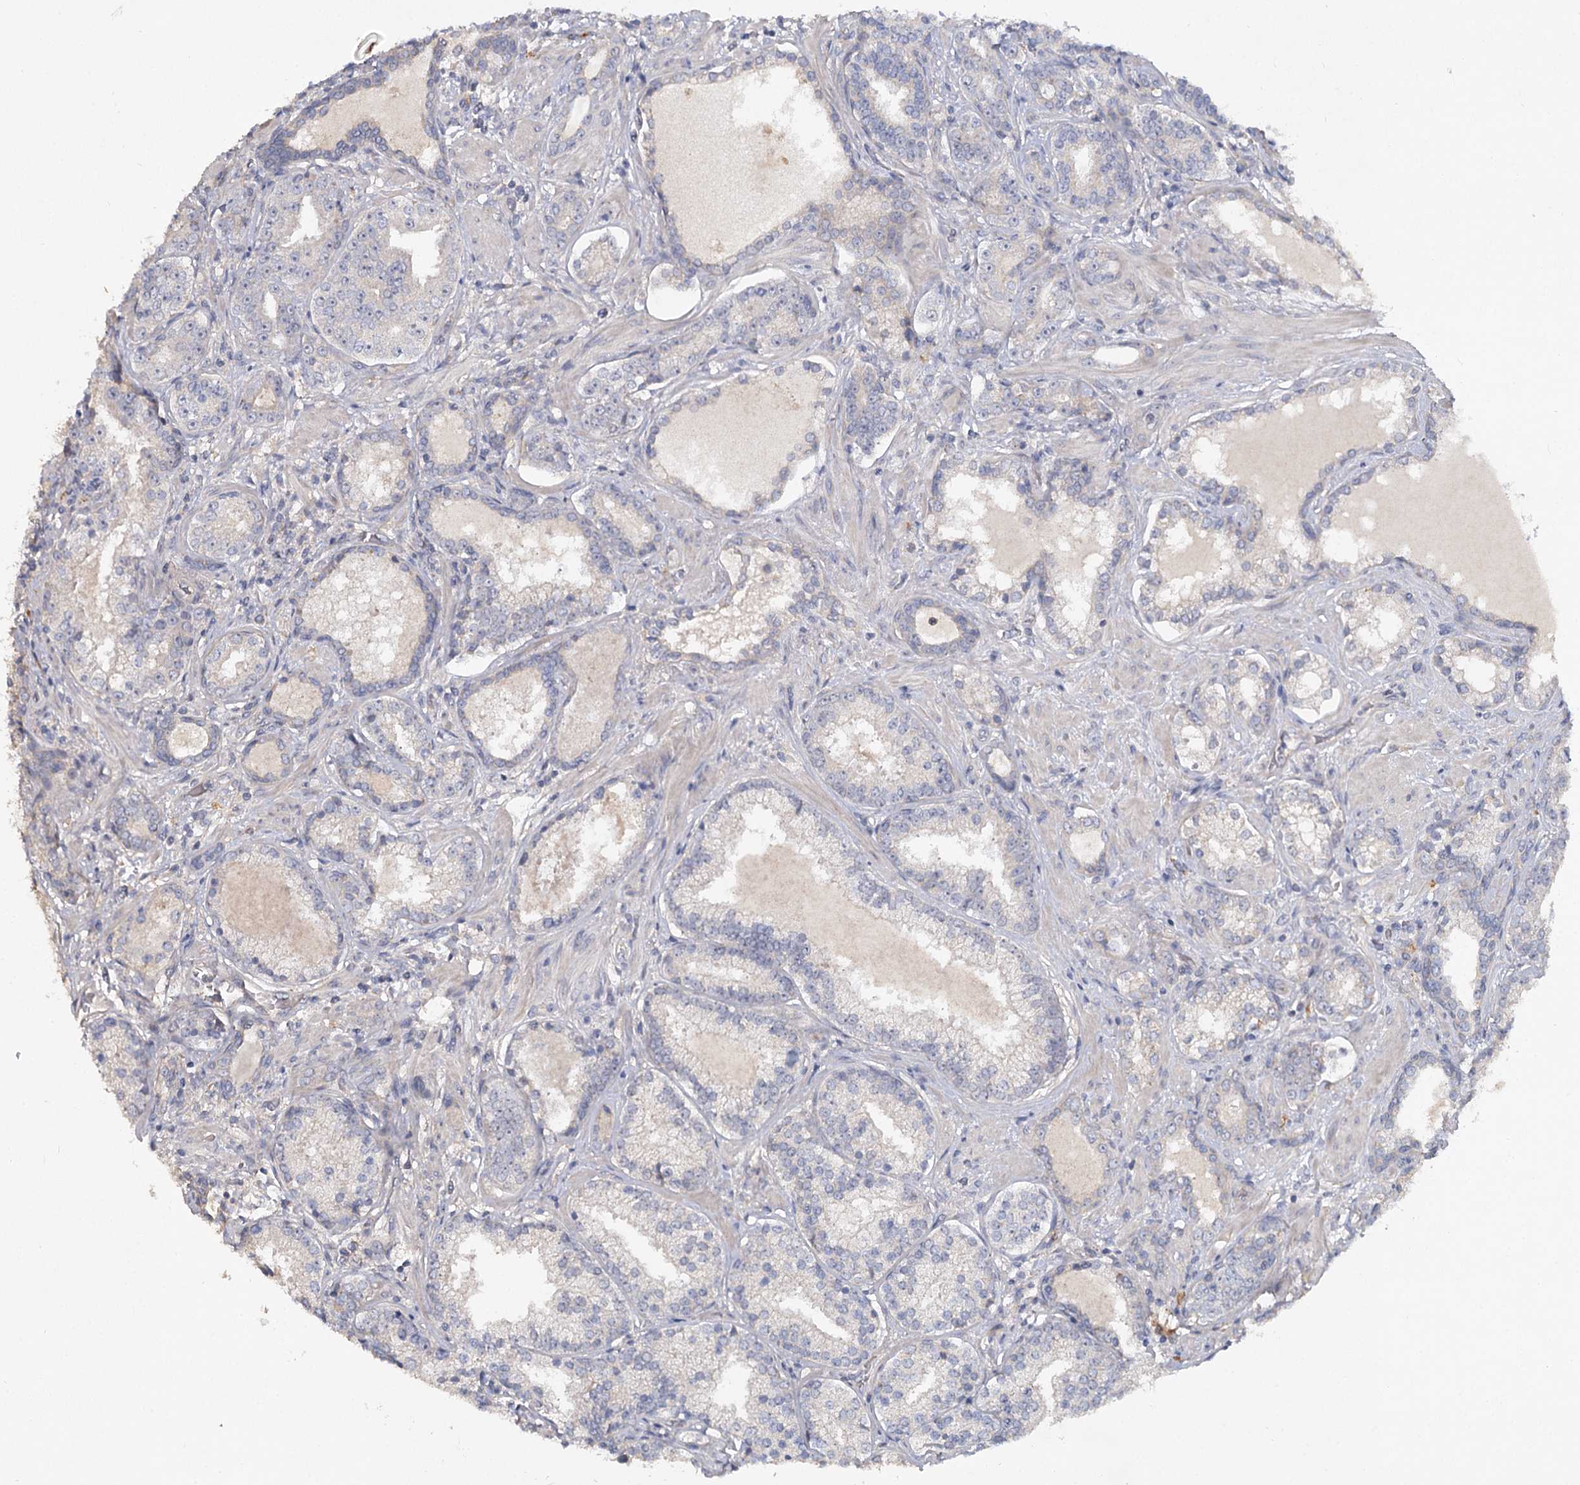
{"staining": {"intensity": "negative", "quantity": "none", "location": "none"}, "tissue": "prostate cancer", "cell_type": "Tumor cells", "image_type": "cancer", "snomed": [{"axis": "morphology", "description": "Adenocarcinoma, High grade"}, {"axis": "topography", "description": "Prostate"}], "caption": "There is no significant positivity in tumor cells of prostate cancer.", "gene": "ANGPTL5", "patient": {"sex": "male", "age": 58}}